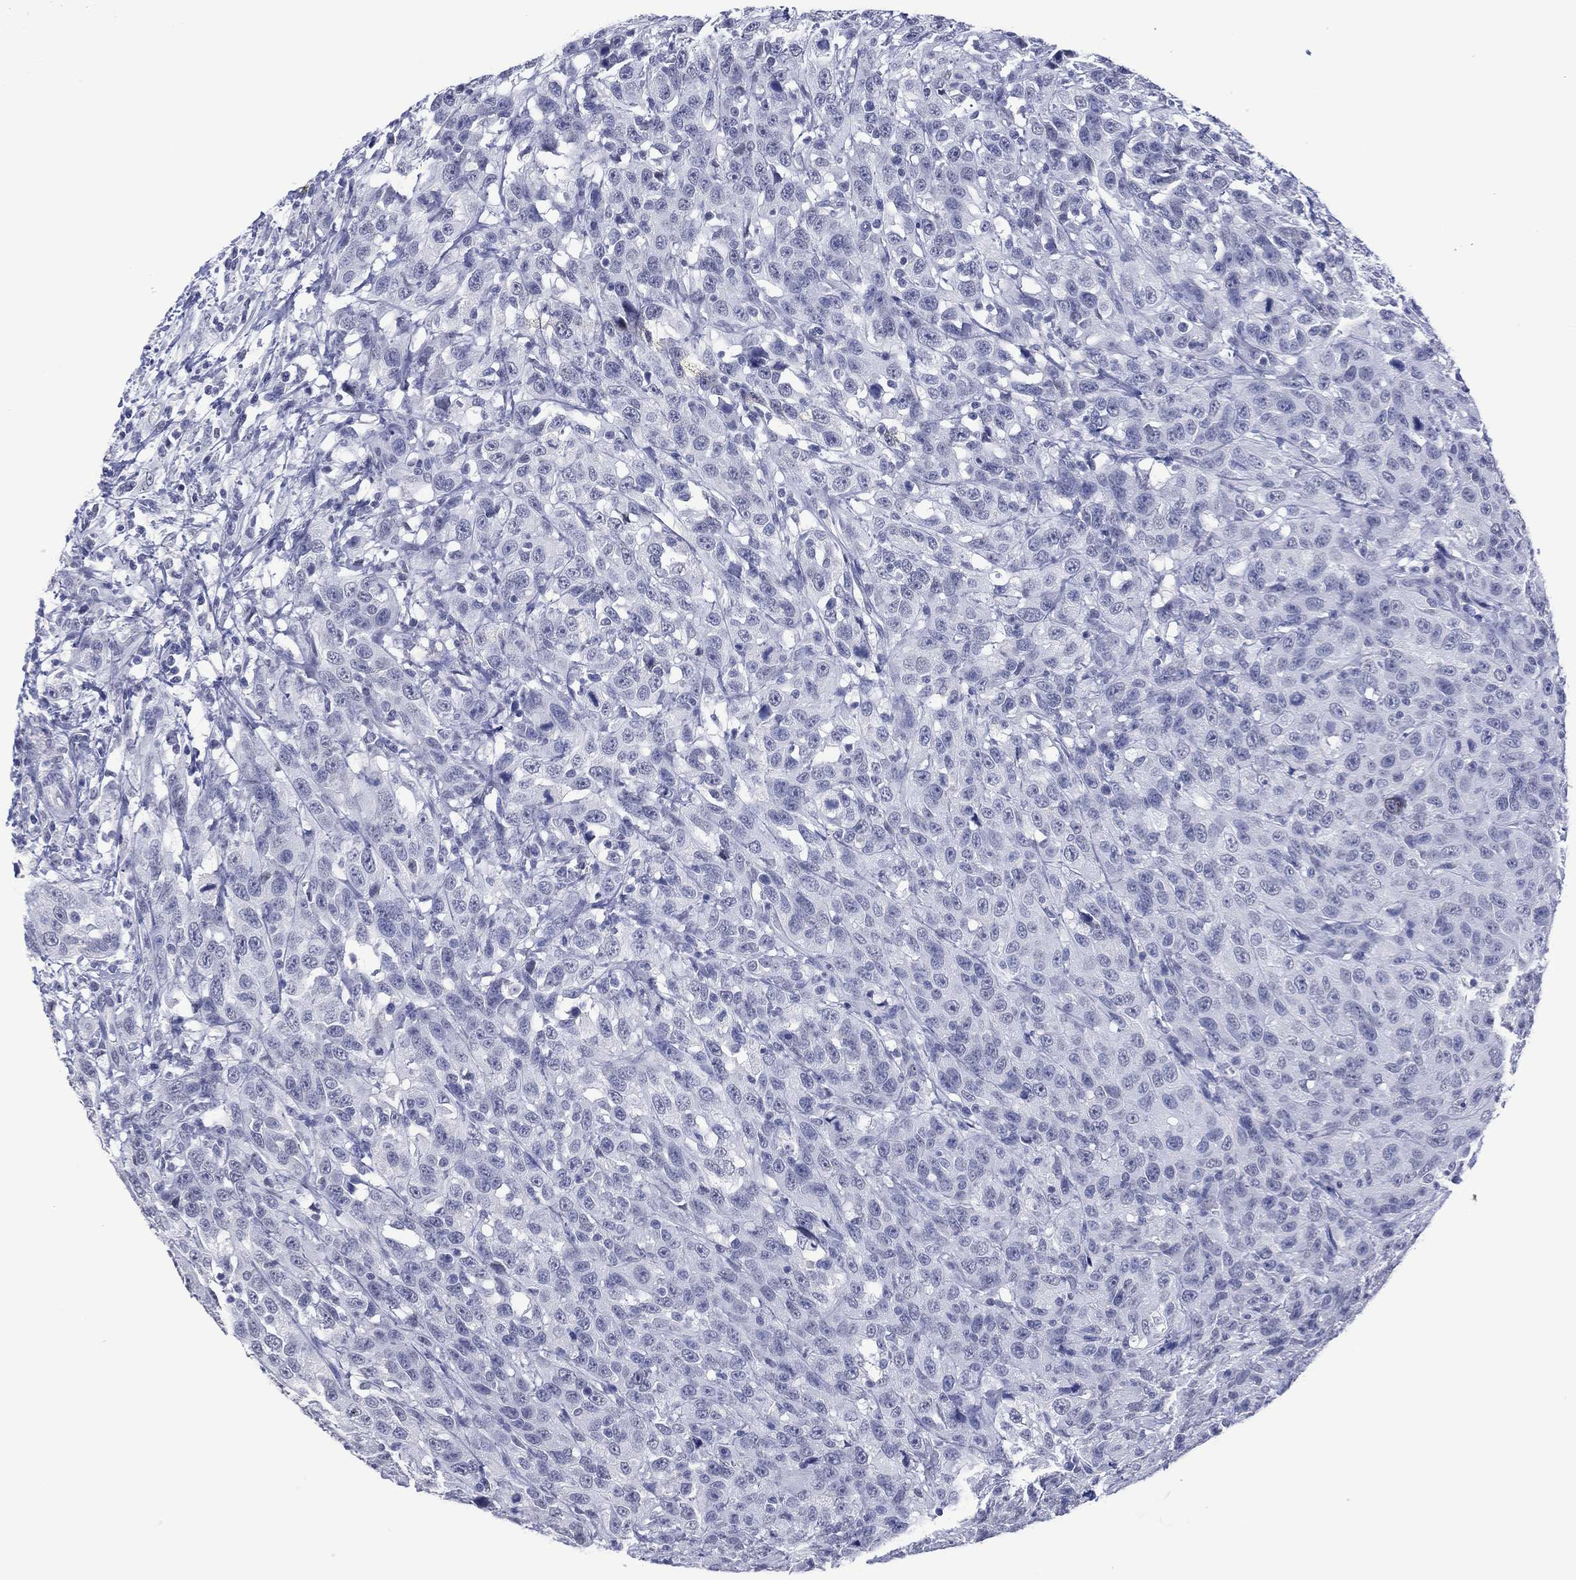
{"staining": {"intensity": "negative", "quantity": "none", "location": "none"}, "tissue": "urothelial cancer", "cell_type": "Tumor cells", "image_type": "cancer", "snomed": [{"axis": "morphology", "description": "Urothelial carcinoma, NOS"}, {"axis": "morphology", "description": "Urothelial carcinoma, High grade"}, {"axis": "topography", "description": "Urinary bladder"}], "caption": "Immunohistochemical staining of human transitional cell carcinoma displays no significant positivity in tumor cells.", "gene": "UTF1", "patient": {"sex": "female", "age": 73}}